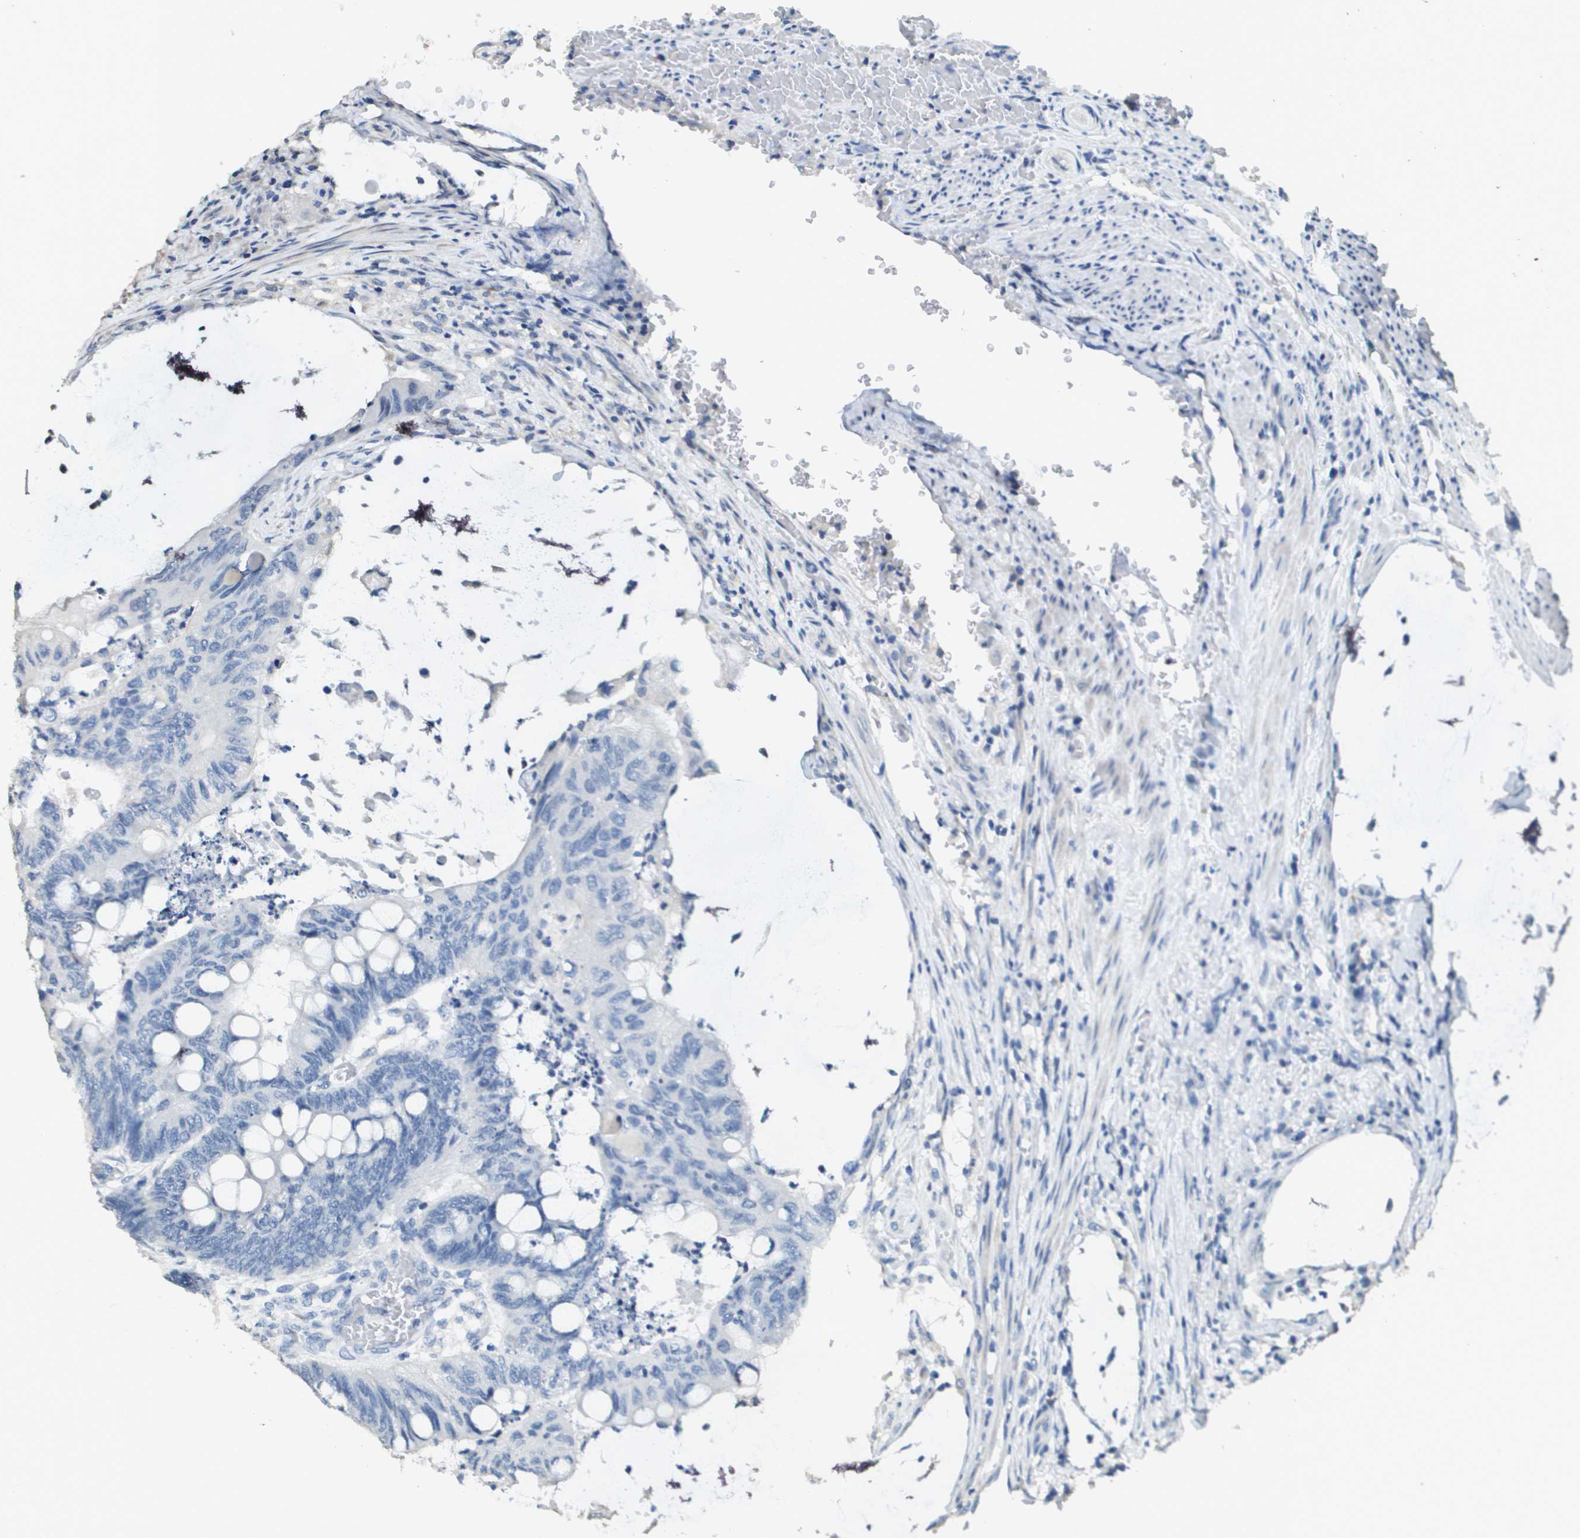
{"staining": {"intensity": "negative", "quantity": "none", "location": "none"}, "tissue": "colorectal cancer", "cell_type": "Tumor cells", "image_type": "cancer", "snomed": [{"axis": "morphology", "description": "Normal tissue, NOS"}, {"axis": "morphology", "description": "Adenocarcinoma, NOS"}, {"axis": "topography", "description": "Rectum"}], "caption": "Tumor cells show no significant protein staining in colorectal cancer (adenocarcinoma).", "gene": "MT3", "patient": {"sex": "male", "age": 92}}